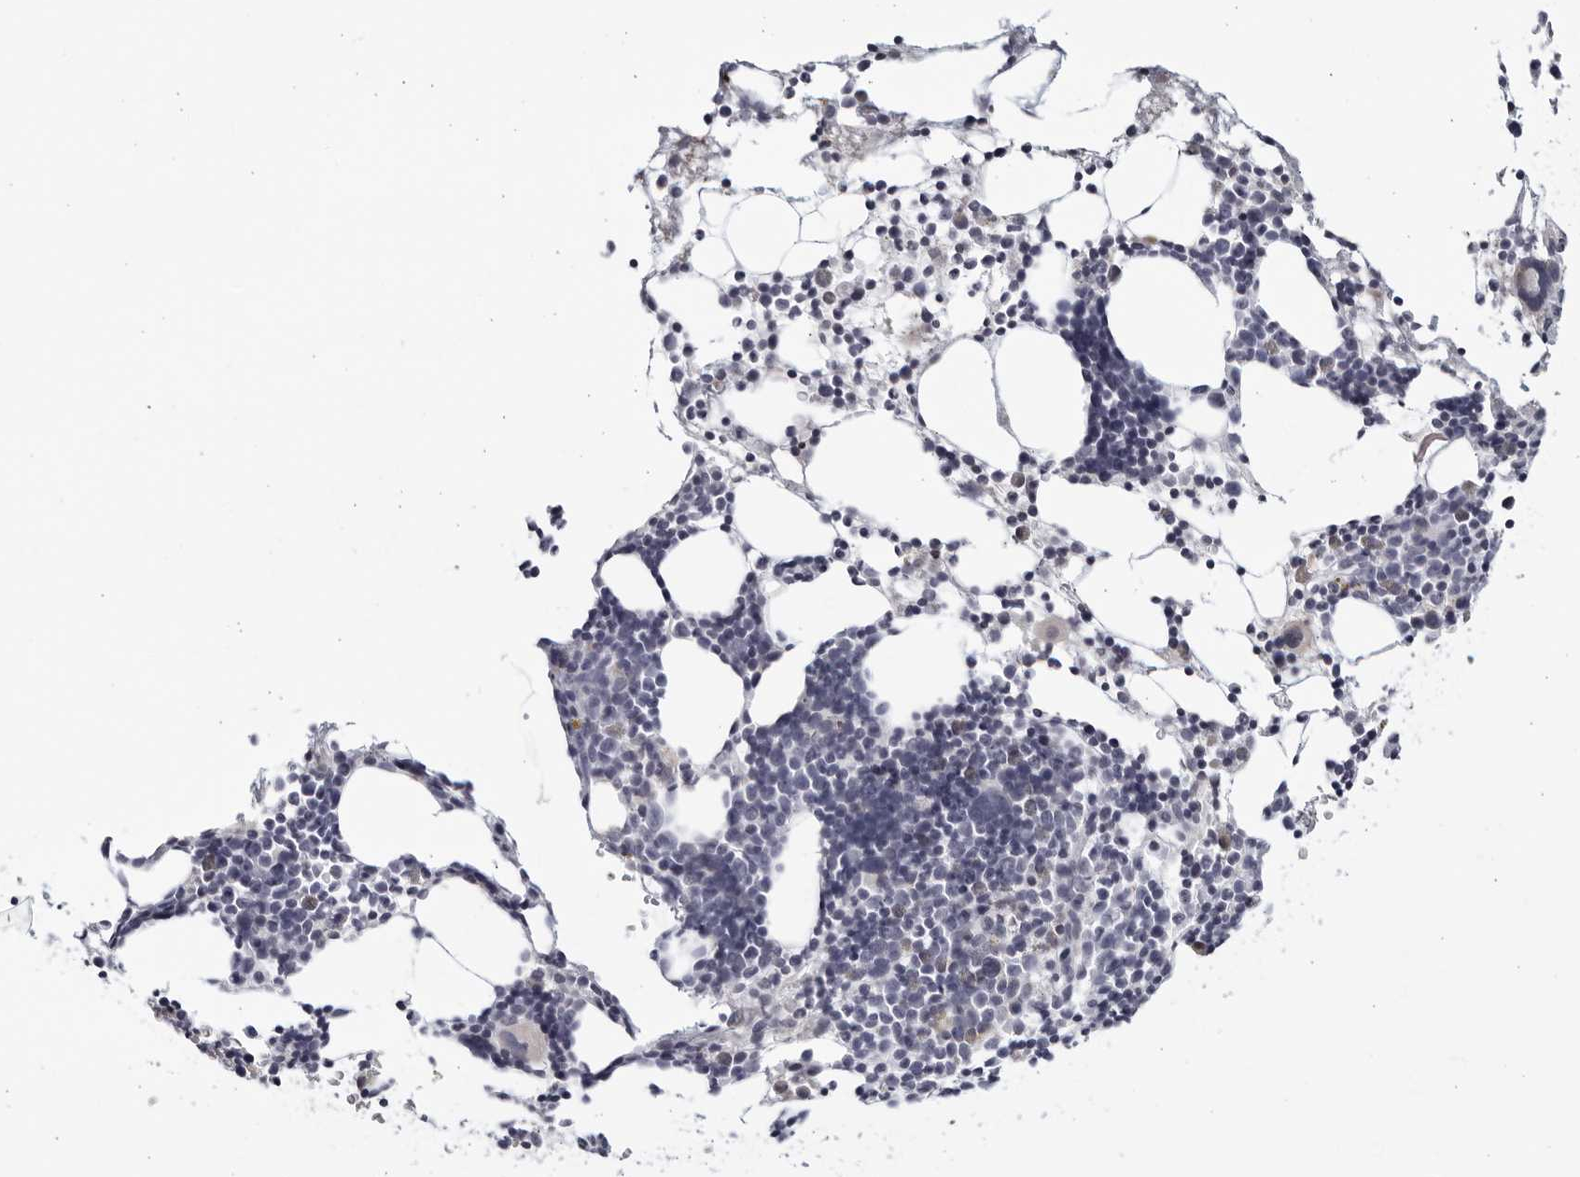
{"staining": {"intensity": "moderate", "quantity": "<25%", "location": "cytoplasmic/membranous"}, "tissue": "bone marrow", "cell_type": "Hematopoietic cells", "image_type": "normal", "snomed": [{"axis": "morphology", "description": "Normal tissue, NOS"}, {"axis": "morphology", "description": "Inflammation, NOS"}, {"axis": "topography", "description": "Bone marrow"}], "caption": "Protein staining of normal bone marrow demonstrates moderate cytoplasmic/membranous staining in about <25% of hematopoietic cells. Using DAB (brown) and hematoxylin (blue) stains, captured at high magnification using brightfield microscopy.", "gene": "STRADB", "patient": {"sex": "male", "age": 44}}